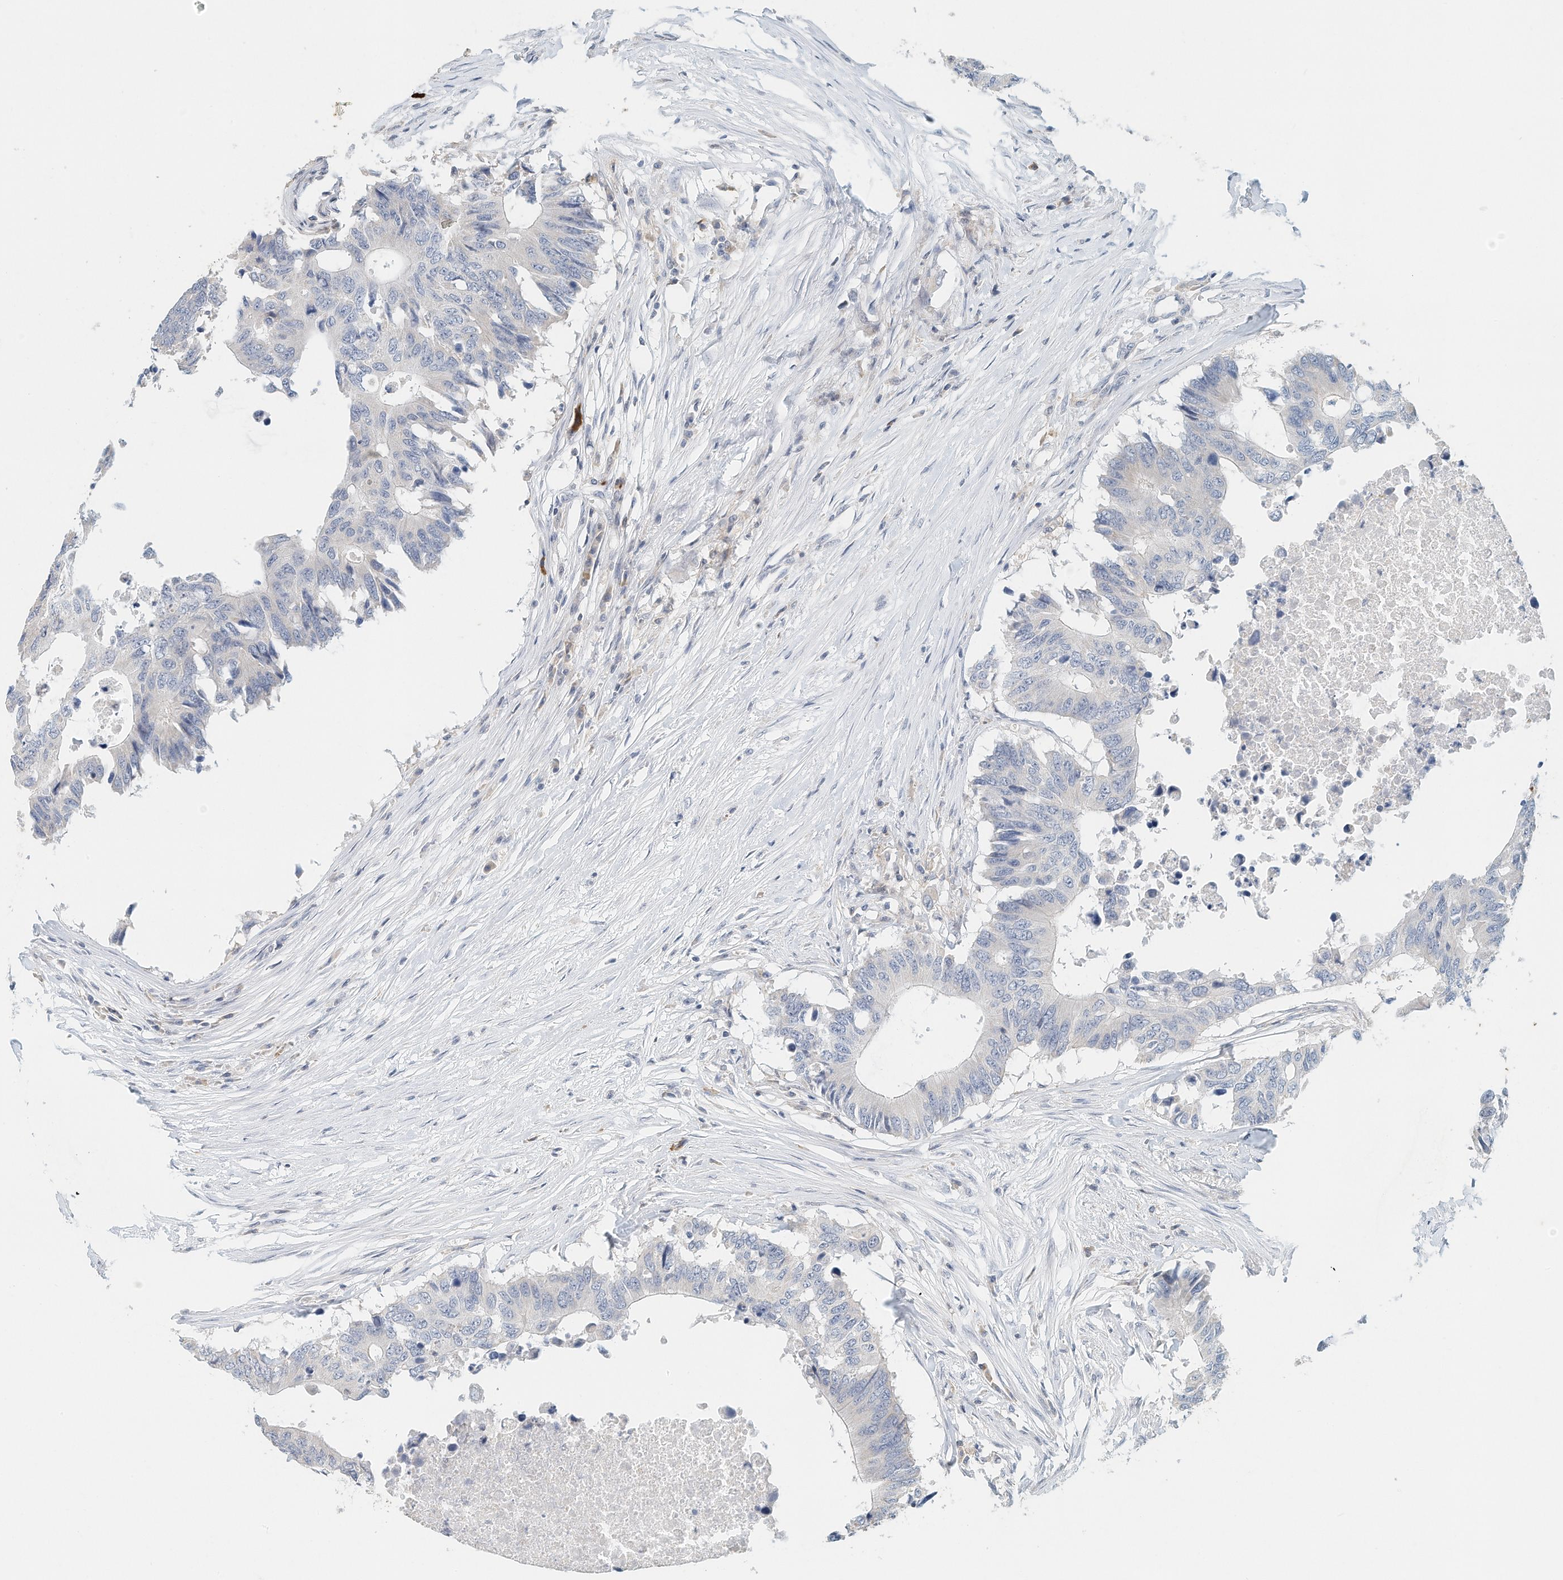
{"staining": {"intensity": "negative", "quantity": "none", "location": "none"}, "tissue": "colorectal cancer", "cell_type": "Tumor cells", "image_type": "cancer", "snomed": [{"axis": "morphology", "description": "Adenocarcinoma, NOS"}, {"axis": "topography", "description": "Colon"}], "caption": "DAB (3,3'-diaminobenzidine) immunohistochemical staining of adenocarcinoma (colorectal) demonstrates no significant staining in tumor cells.", "gene": "MICAL1", "patient": {"sex": "male", "age": 71}}